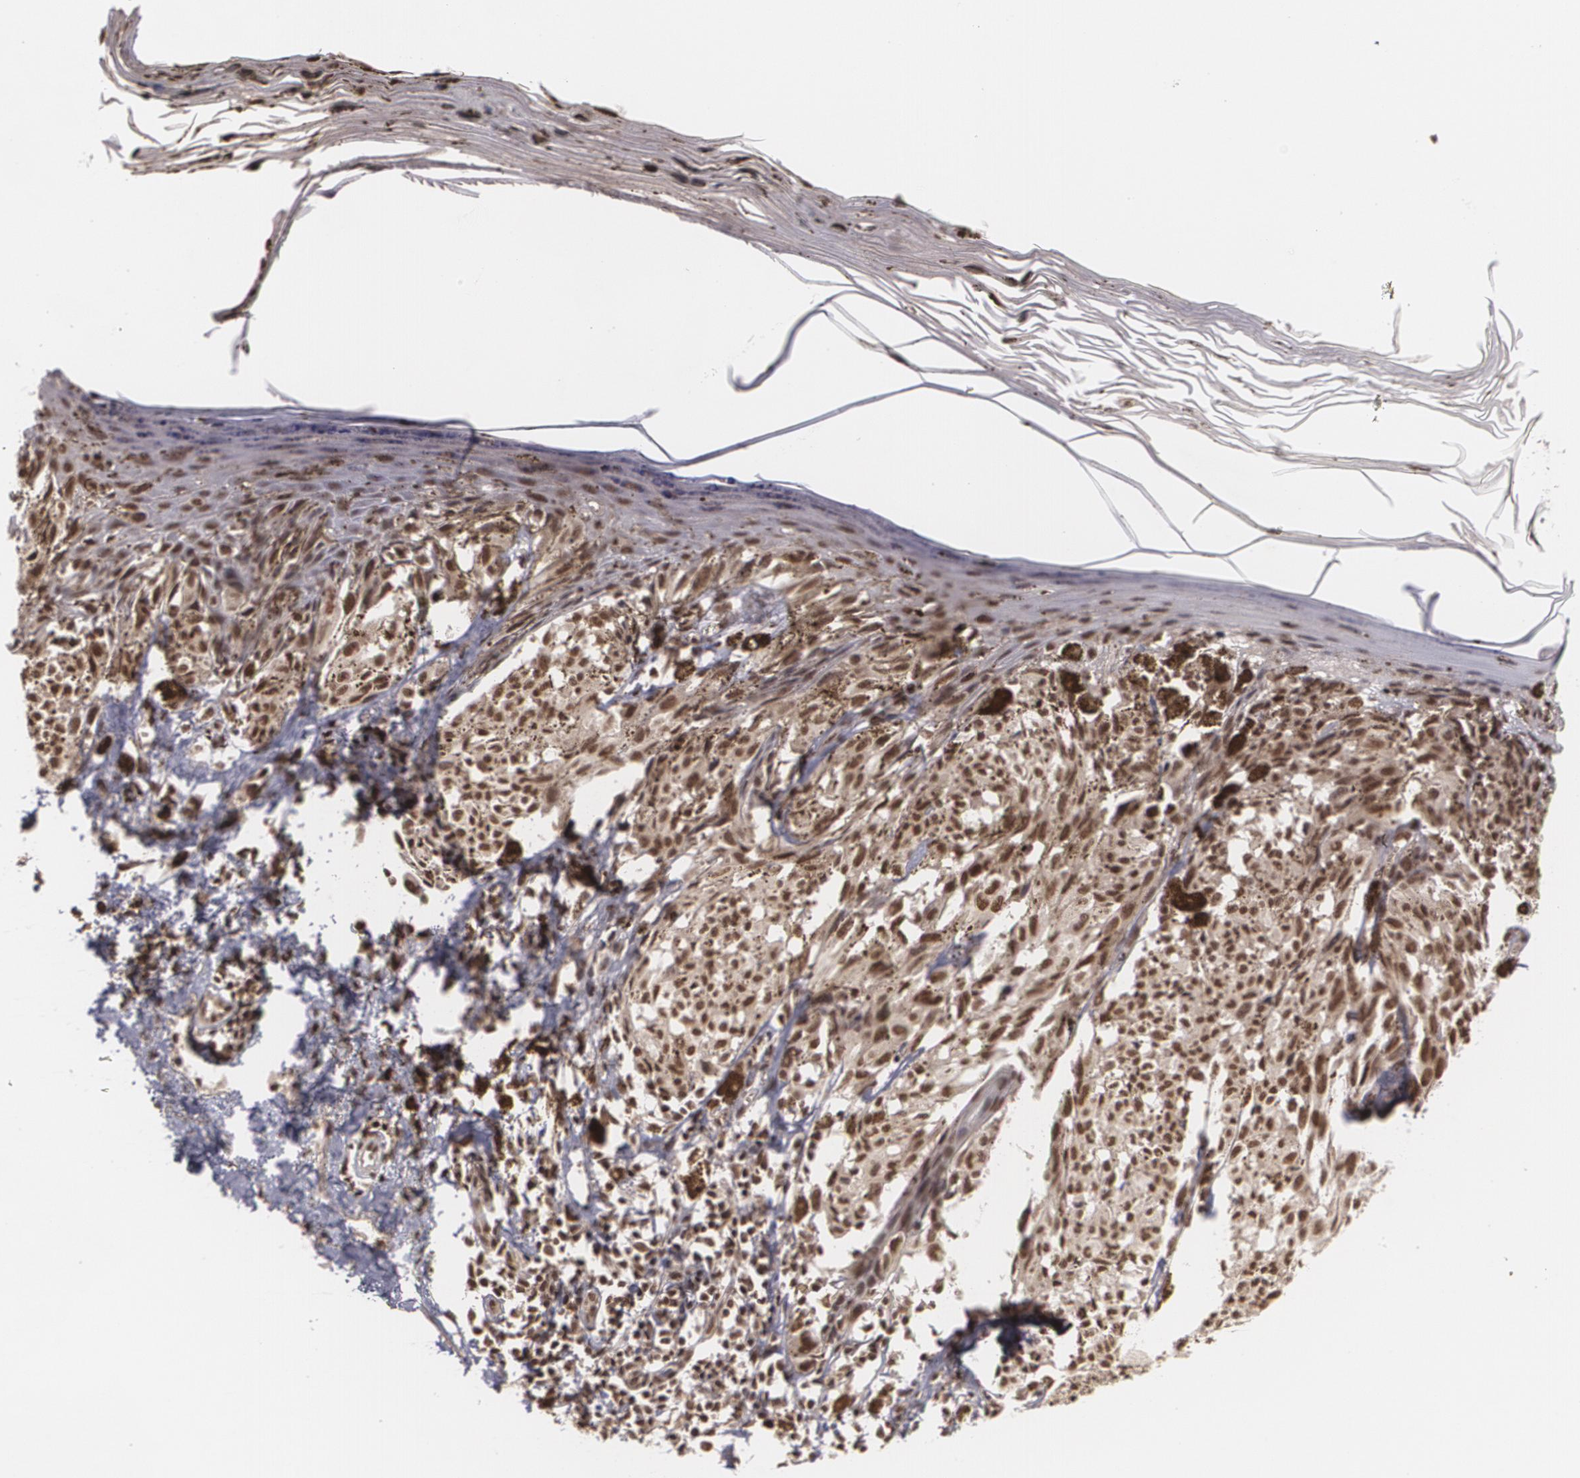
{"staining": {"intensity": "strong", "quantity": ">75%", "location": "nuclear"}, "tissue": "melanoma", "cell_type": "Tumor cells", "image_type": "cancer", "snomed": [{"axis": "morphology", "description": "Malignant melanoma, NOS"}, {"axis": "topography", "description": "Skin"}], "caption": "About >75% of tumor cells in malignant melanoma demonstrate strong nuclear protein staining as visualized by brown immunohistochemical staining.", "gene": "RXRB", "patient": {"sex": "female", "age": 72}}